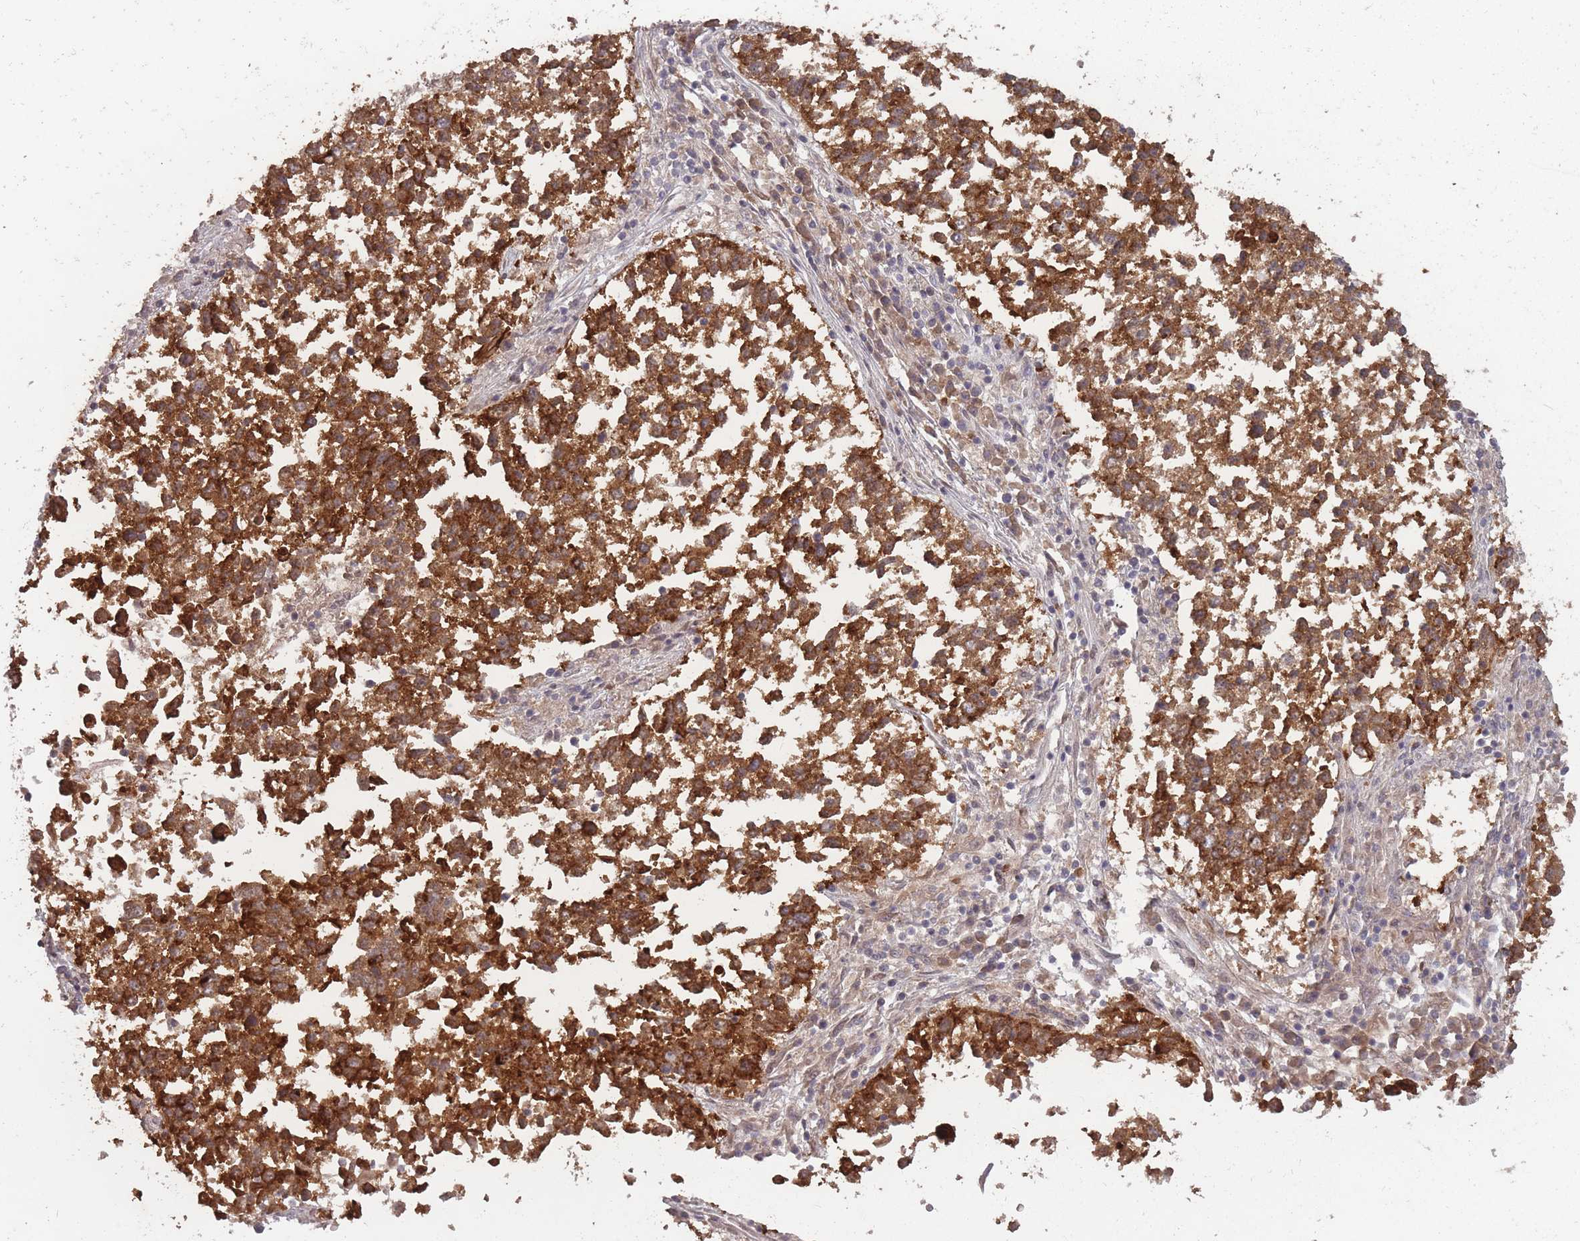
{"staining": {"intensity": "strong", "quantity": ">75%", "location": "cytoplasmic/membranous"}, "tissue": "lung cancer", "cell_type": "Tumor cells", "image_type": "cancer", "snomed": [{"axis": "morphology", "description": "Squamous cell carcinoma, NOS"}, {"axis": "topography", "description": "Lung"}], "caption": "Immunohistochemical staining of human lung cancer (squamous cell carcinoma) reveals high levels of strong cytoplasmic/membranous protein expression in about >75% of tumor cells. The staining was performed using DAB (3,3'-diaminobenzidine) to visualize the protein expression in brown, while the nuclei were stained in blue with hematoxylin (Magnification: 20x).", "gene": "TMED3", "patient": {"sex": "male", "age": 73}}